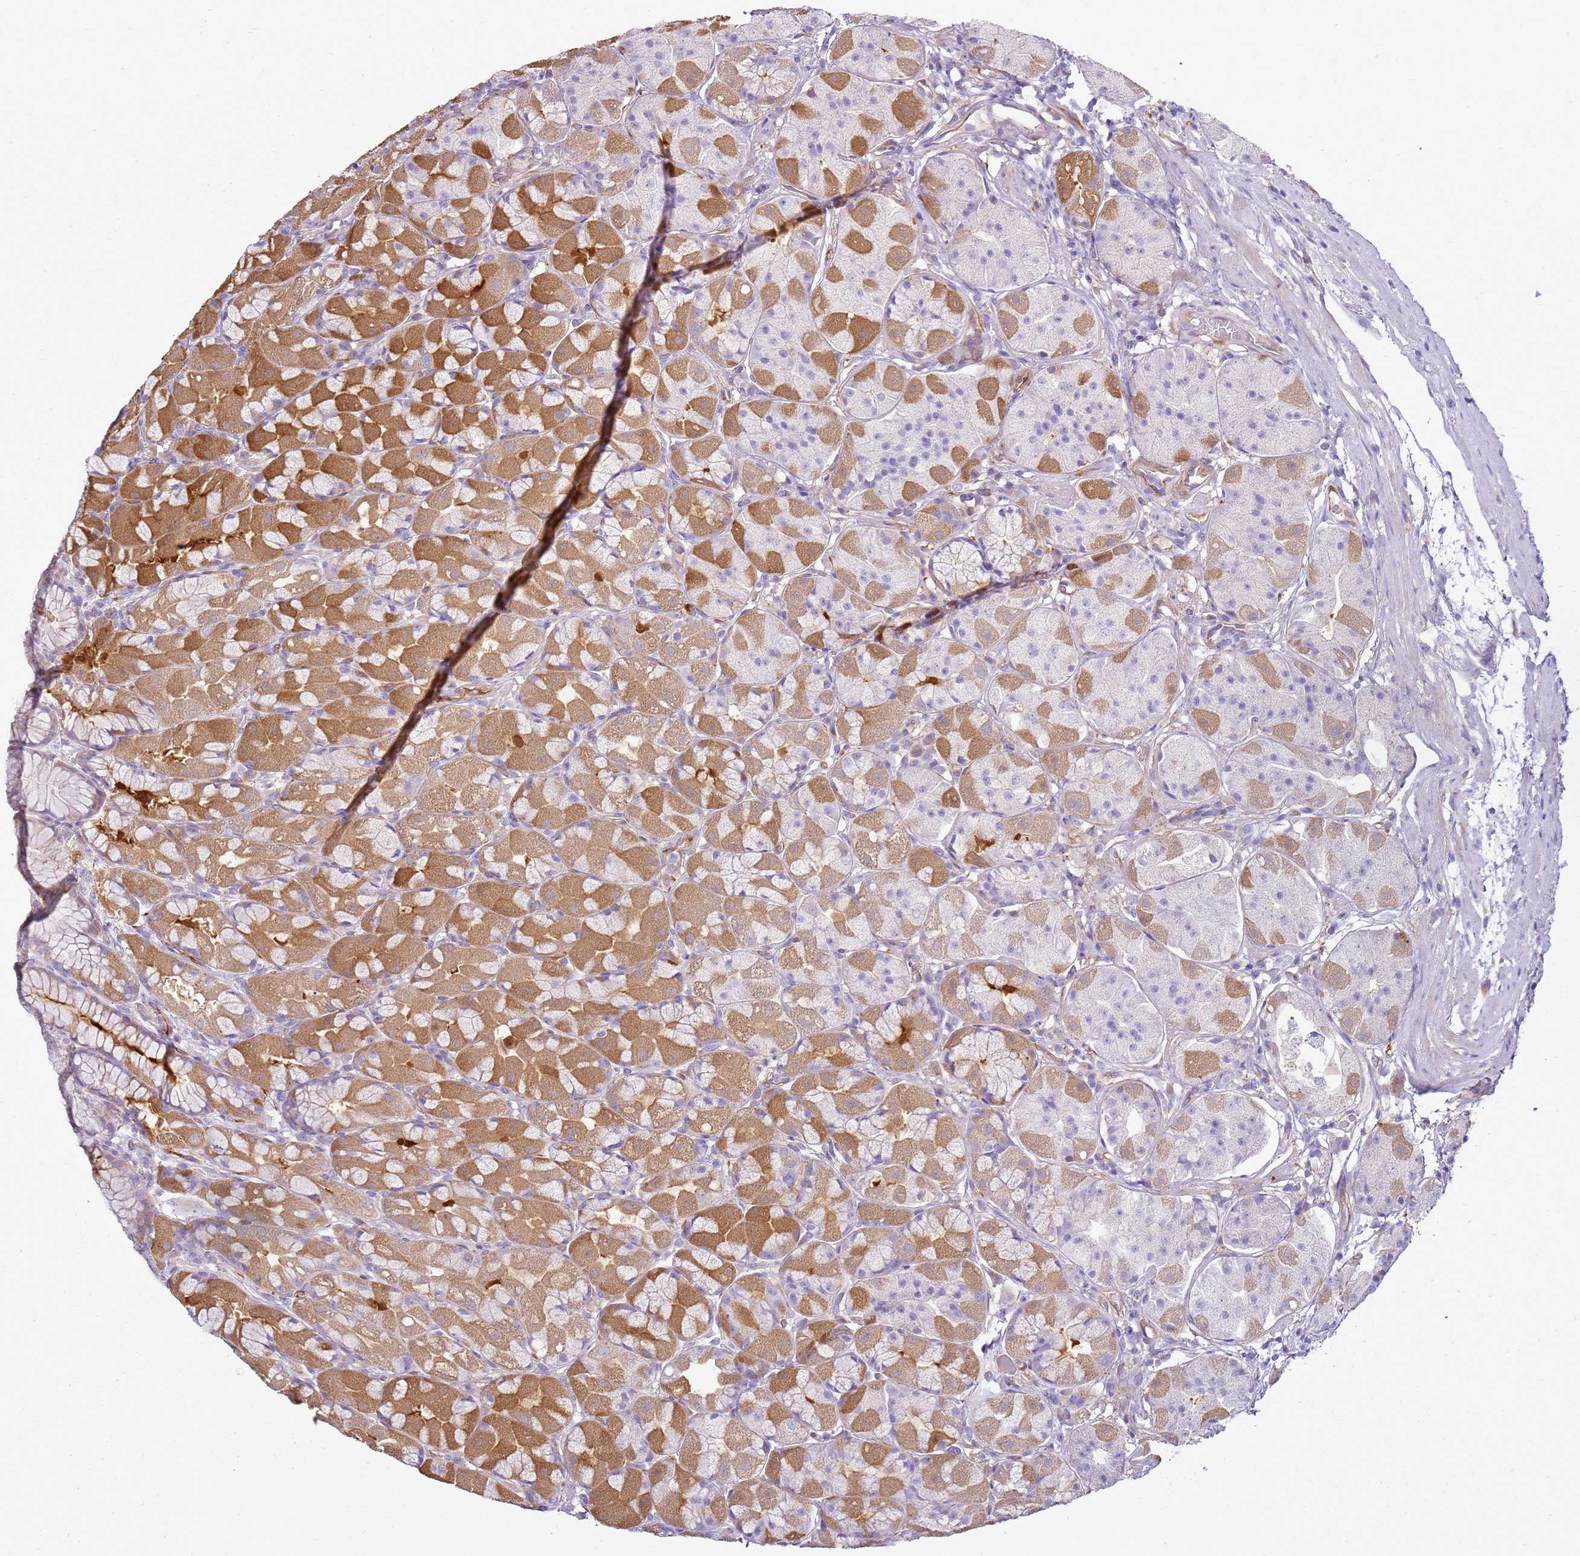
{"staining": {"intensity": "strong", "quantity": "25%-75%", "location": "cytoplasmic/membranous"}, "tissue": "stomach", "cell_type": "Glandular cells", "image_type": "normal", "snomed": [{"axis": "morphology", "description": "Normal tissue, NOS"}, {"axis": "topography", "description": "Stomach"}], "caption": "Glandular cells demonstrate high levels of strong cytoplasmic/membranous positivity in approximately 25%-75% of cells in normal human stomach.", "gene": "SNX21", "patient": {"sex": "male", "age": 57}}